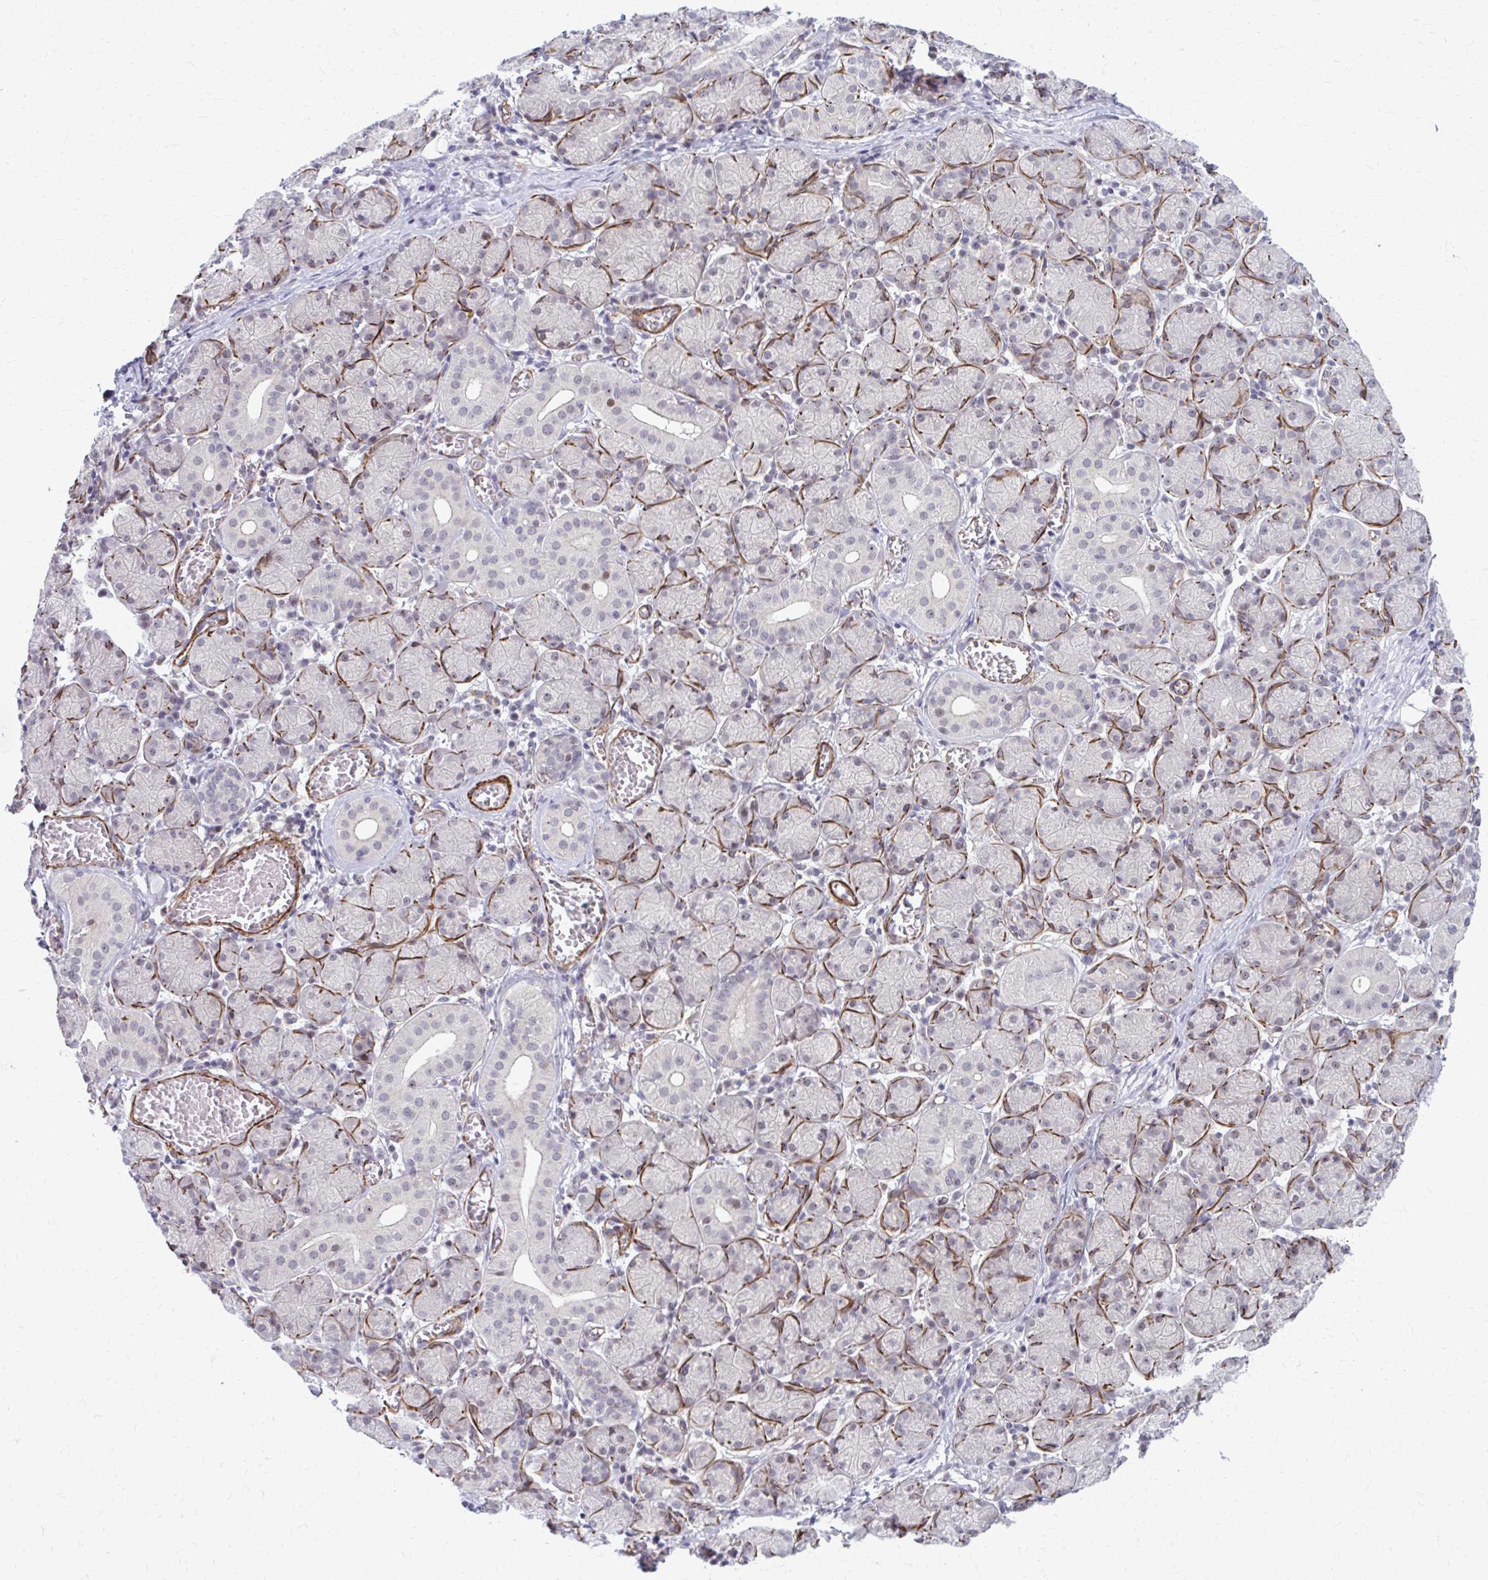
{"staining": {"intensity": "weak", "quantity": "<25%", "location": "nuclear"}, "tissue": "salivary gland", "cell_type": "Glandular cells", "image_type": "normal", "snomed": [{"axis": "morphology", "description": "Normal tissue, NOS"}, {"axis": "topography", "description": "Salivary gland"}], "caption": "IHC of normal human salivary gland reveals no positivity in glandular cells.", "gene": "NRBF2", "patient": {"sex": "female", "age": 24}}